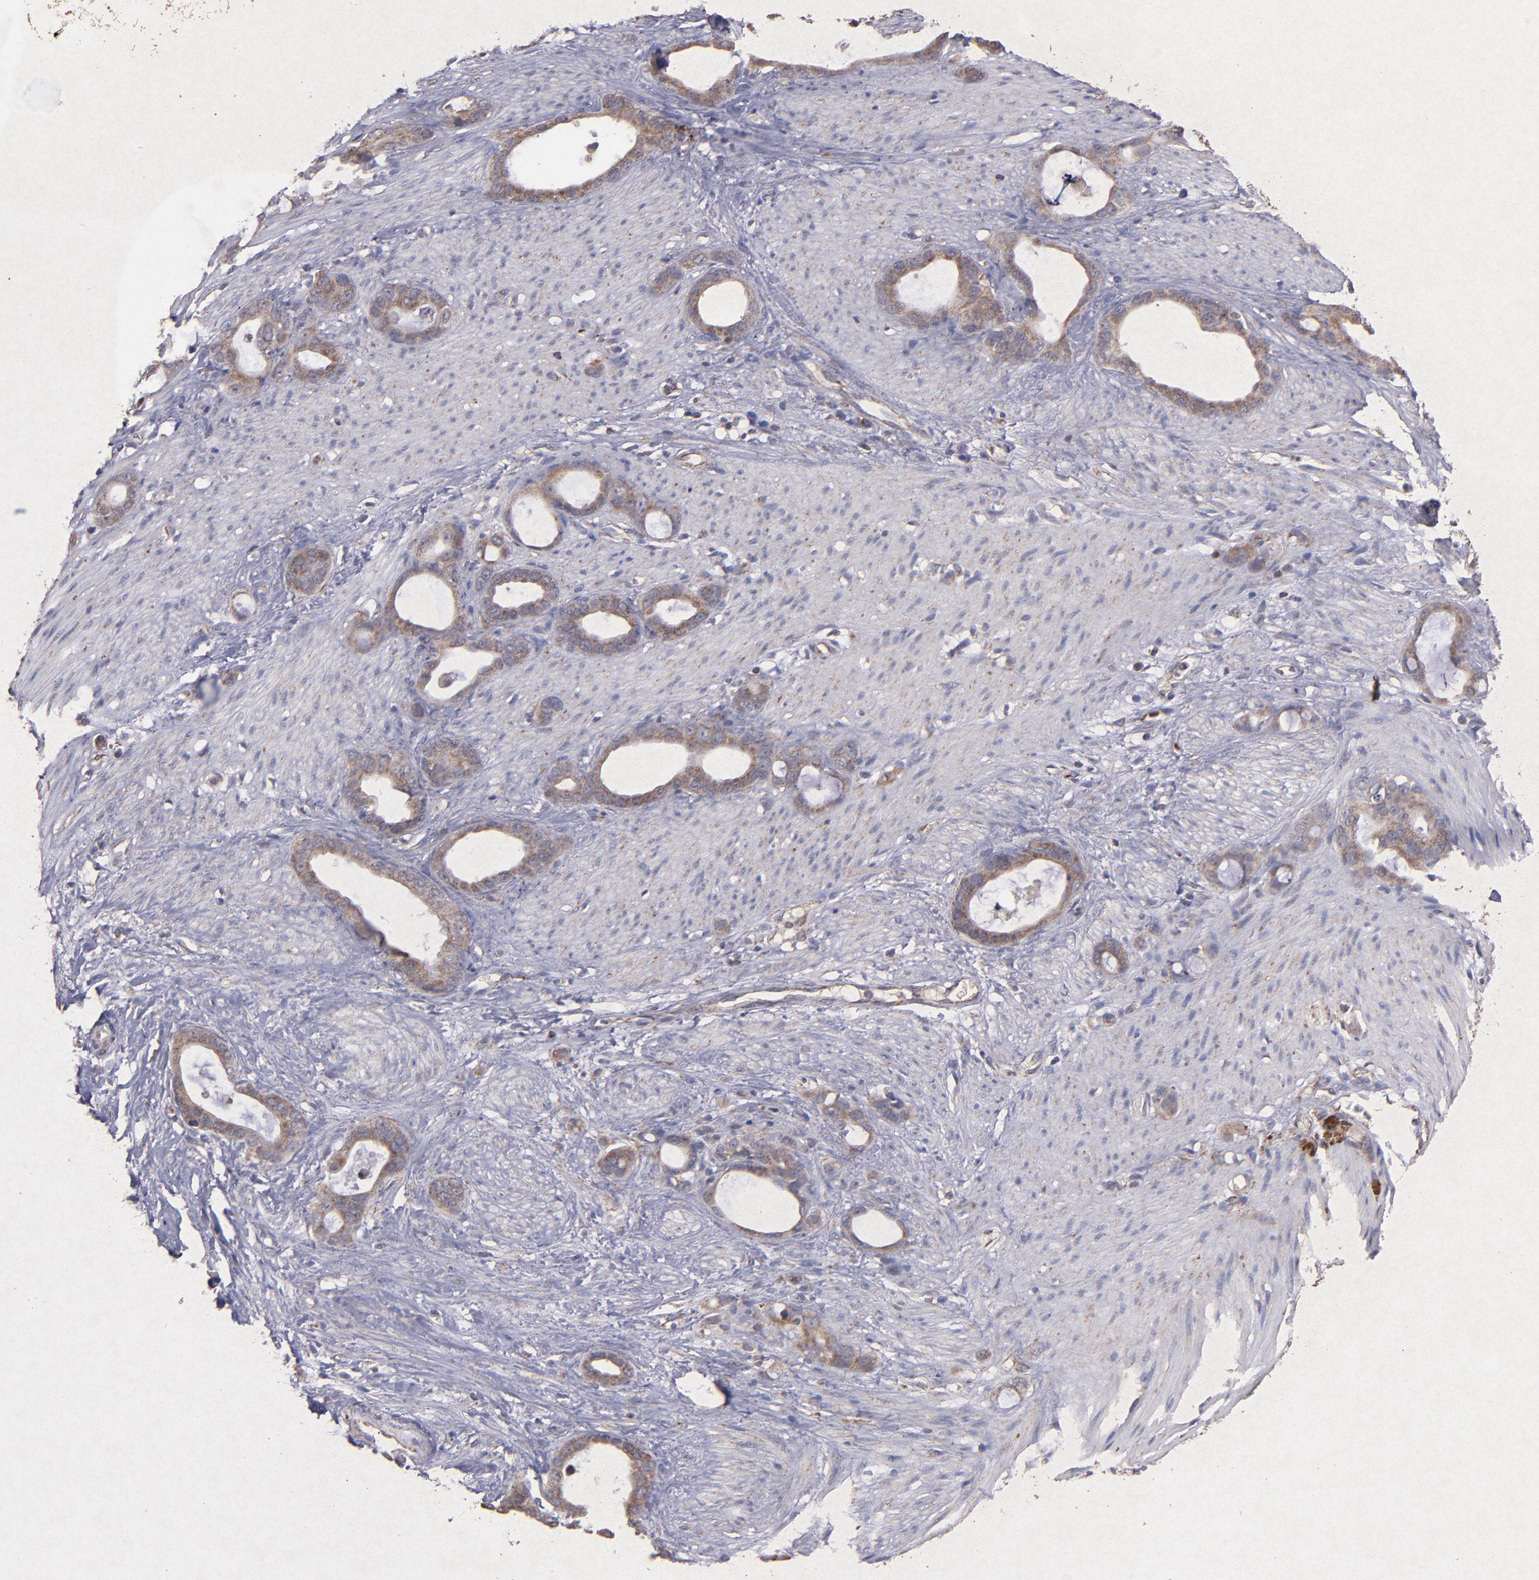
{"staining": {"intensity": "weak", "quantity": ">75%", "location": "cytoplasmic/membranous"}, "tissue": "stomach cancer", "cell_type": "Tumor cells", "image_type": "cancer", "snomed": [{"axis": "morphology", "description": "Adenocarcinoma, NOS"}, {"axis": "topography", "description": "Stomach"}], "caption": "A histopathology image showing weak cytoplasmic/membranous positivity in approximately >75% of tumor cells in adenocarcinoma (stomach), as visualized by brown immunohistochemical staining.", "gene": "TIMM9", "patient": {"sex": "female", "age": 75}}